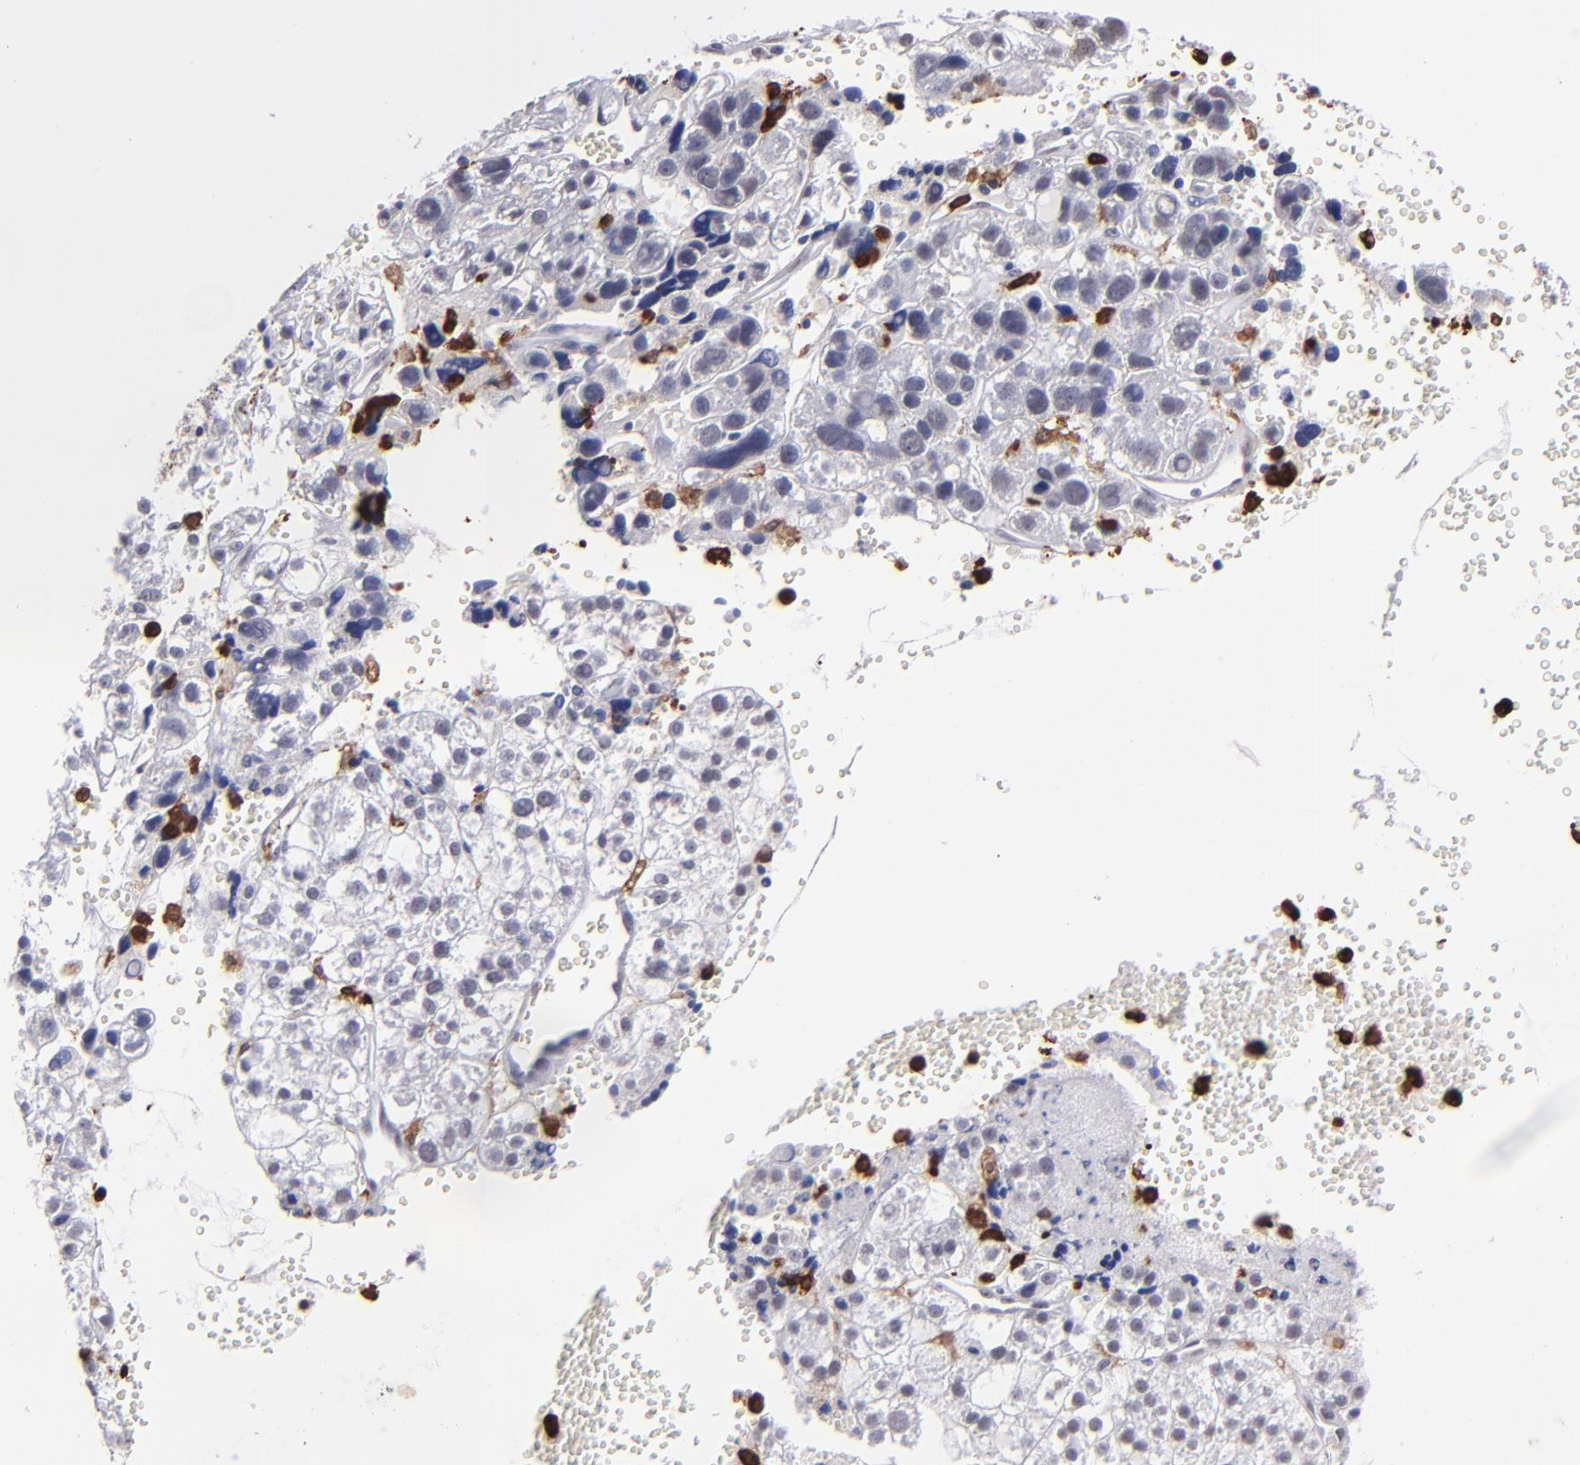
{"staining": {"intensity": "negative", "quantity": "none", "location": "none"}, "tissue": "liver cancer", "cell_type": "Tumor cells", "image_type": "cancer", "snomed": [{"axis": "morphology", "description": "Carcinoma, Hepatocellular, NOS"}, {"axis": "topography", "description": "Liver"}], "caption": "The immunohistochemistry (IHC) photomicrograph has no significant staining in tumor cells of liver cancer tissue.", "gene": "NCF2", "patient": {"sex": "female", "age": 85}}